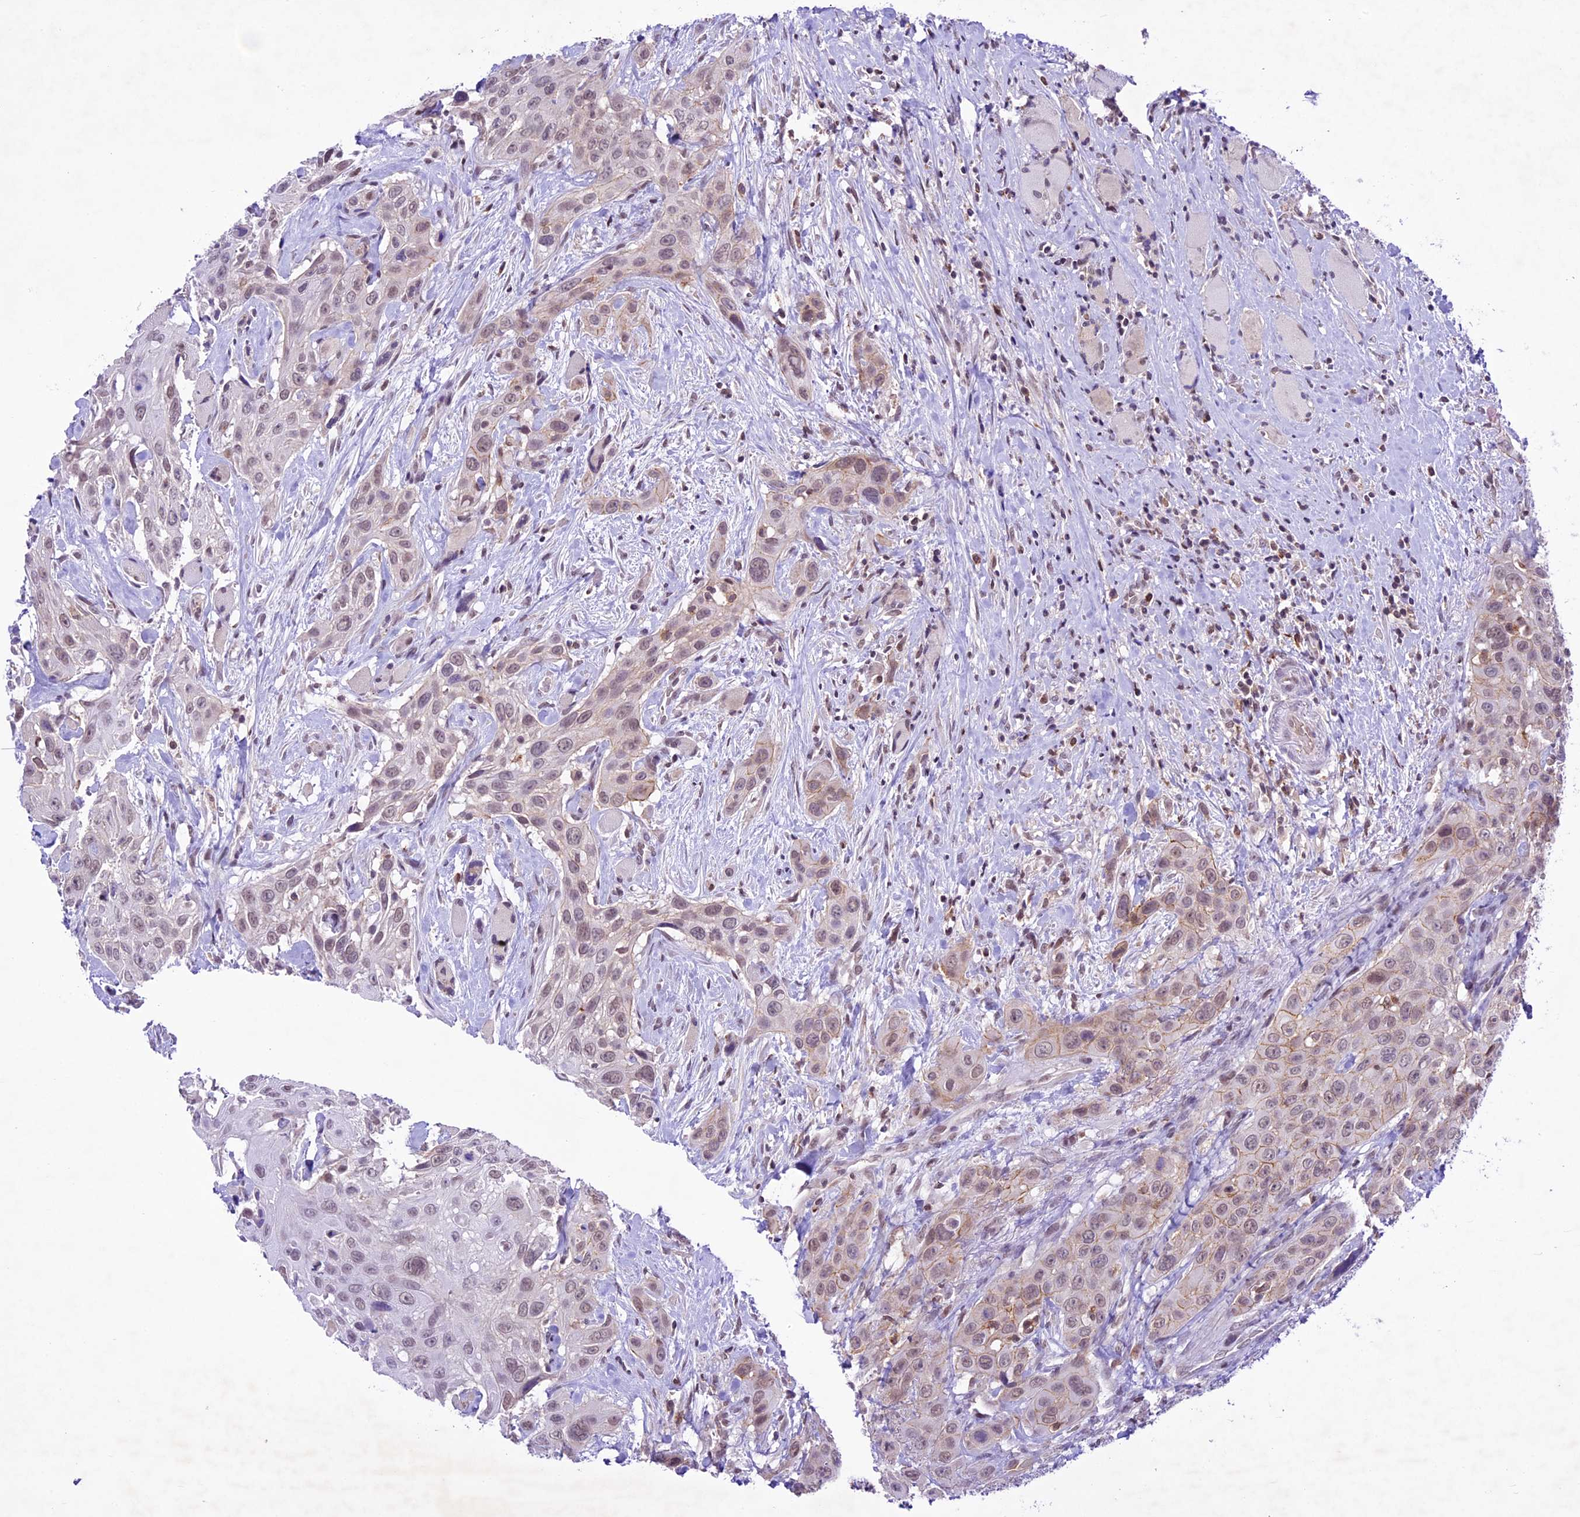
{"staining": {"intensity": "weak", "quantity": "25%-75%", "location": "nuclear"}, "tissue": "head and neck cancer", "cell_type": "Tumor cells", "image_type": "cancer", "snomed": [{"axis": "morphology", "description": "Squamous cell carcinoma, NOS"}, {"axis": "topography", "description": "Head-Neck"}], "caption": "Tumor cells exhibit low levels of weak nuclear staining in about 25%-75% of cells in human head and neck cancer (squamous cell carcinoma).", "gene": "SHKBP1", "patient": {"sex": "male", "age": 81}}